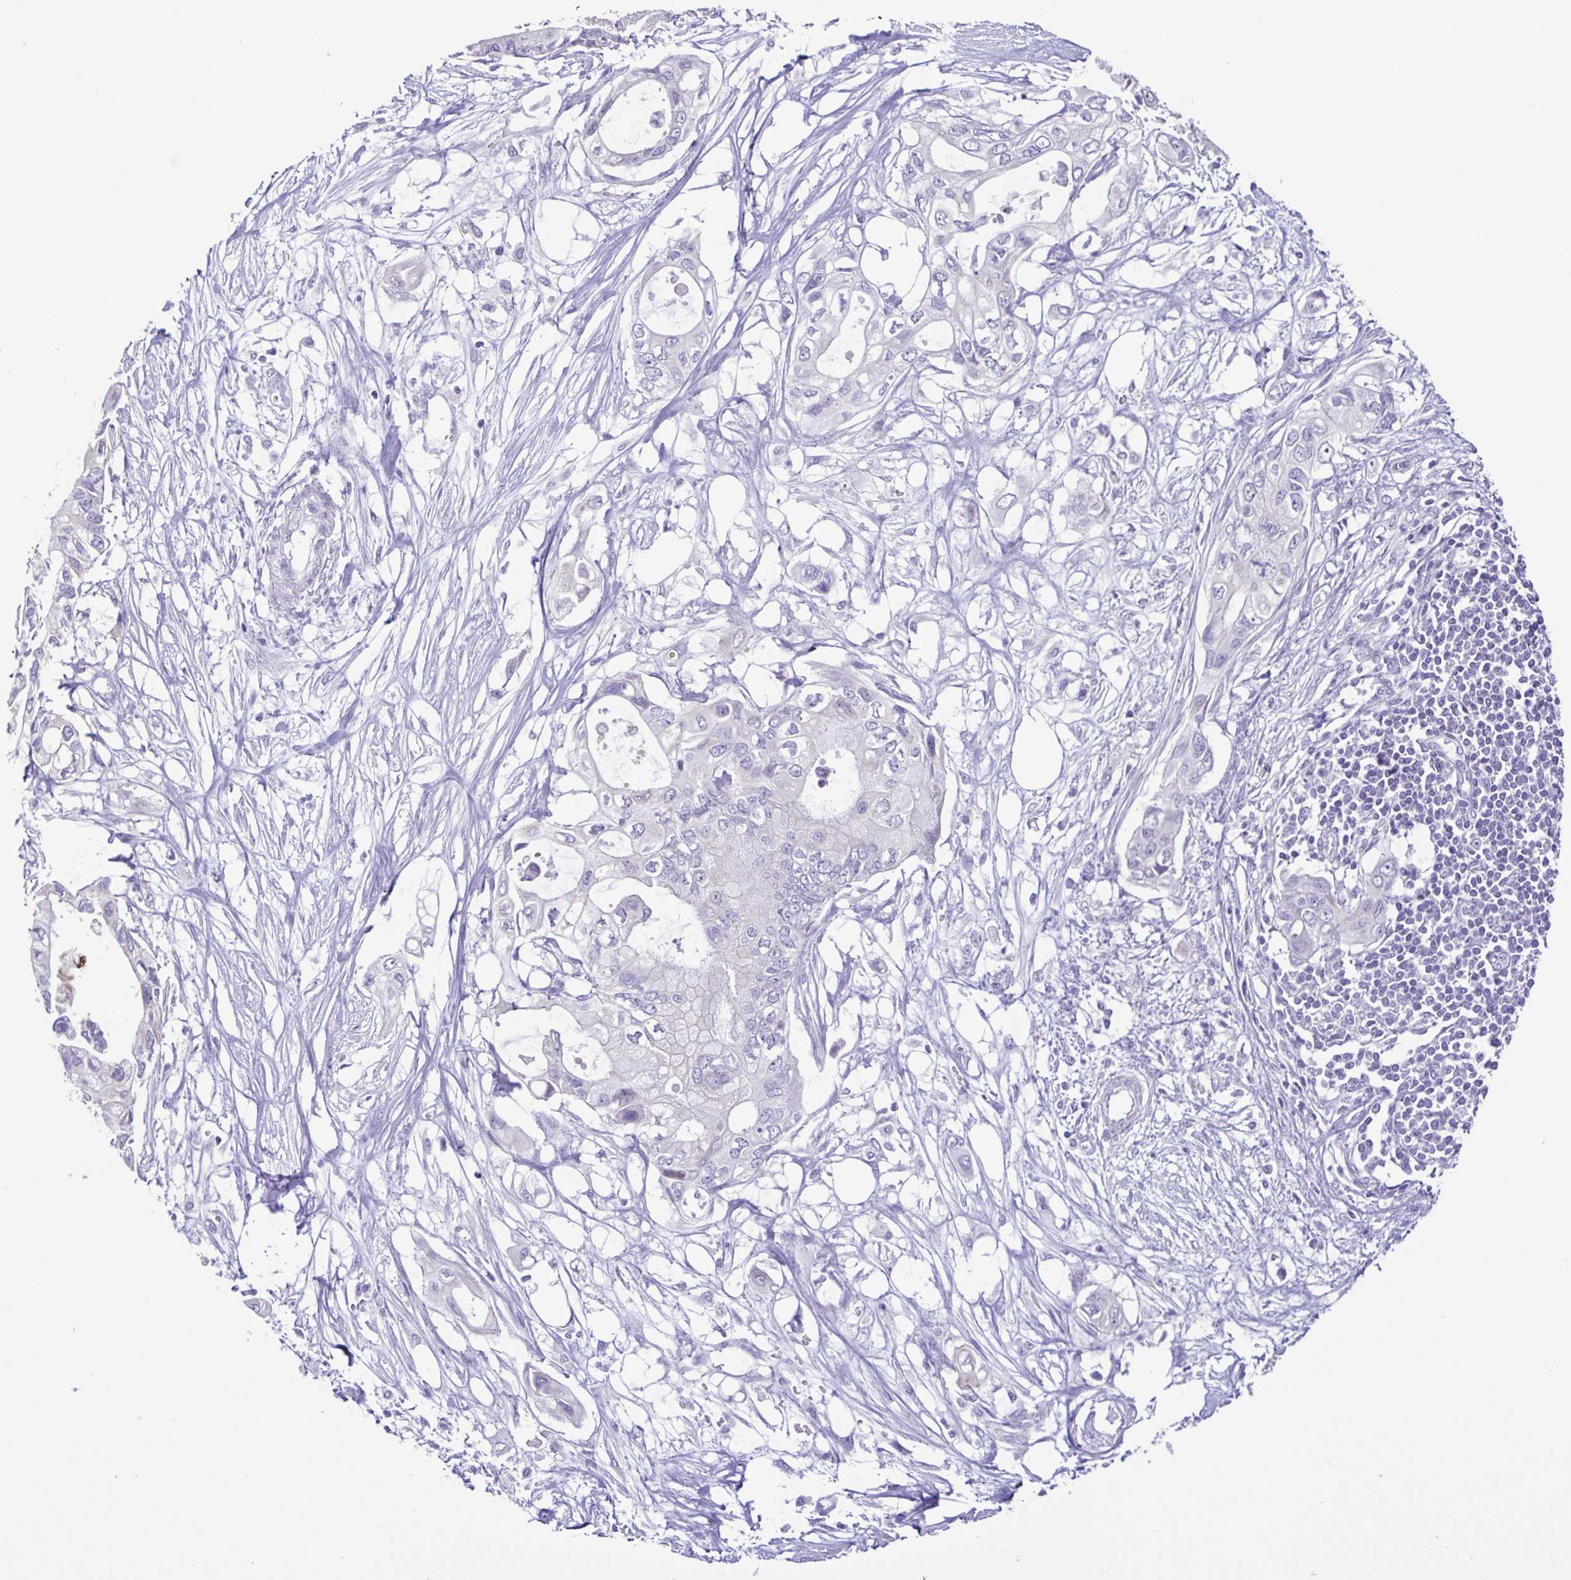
{"staining": {"intensity": "negative", "quantity": "none", "location": "none"}, "tissue": "pancreatic cancer", "cell_type": "Tumor cells", "image_type": "cancer", "snomed": [{"axis": "morphology", "description": "Adenocarcinoma, NOS"}, {"axis": "topography", "description": "Pancreas"}], "caption": "This is an immunohistochemistry (IHC) photomicrograph of human pancreatic cancer. There is no positivity in tumor cells.", "gene": "CBY2", "patient": {"sex": "female", "age": 63}}